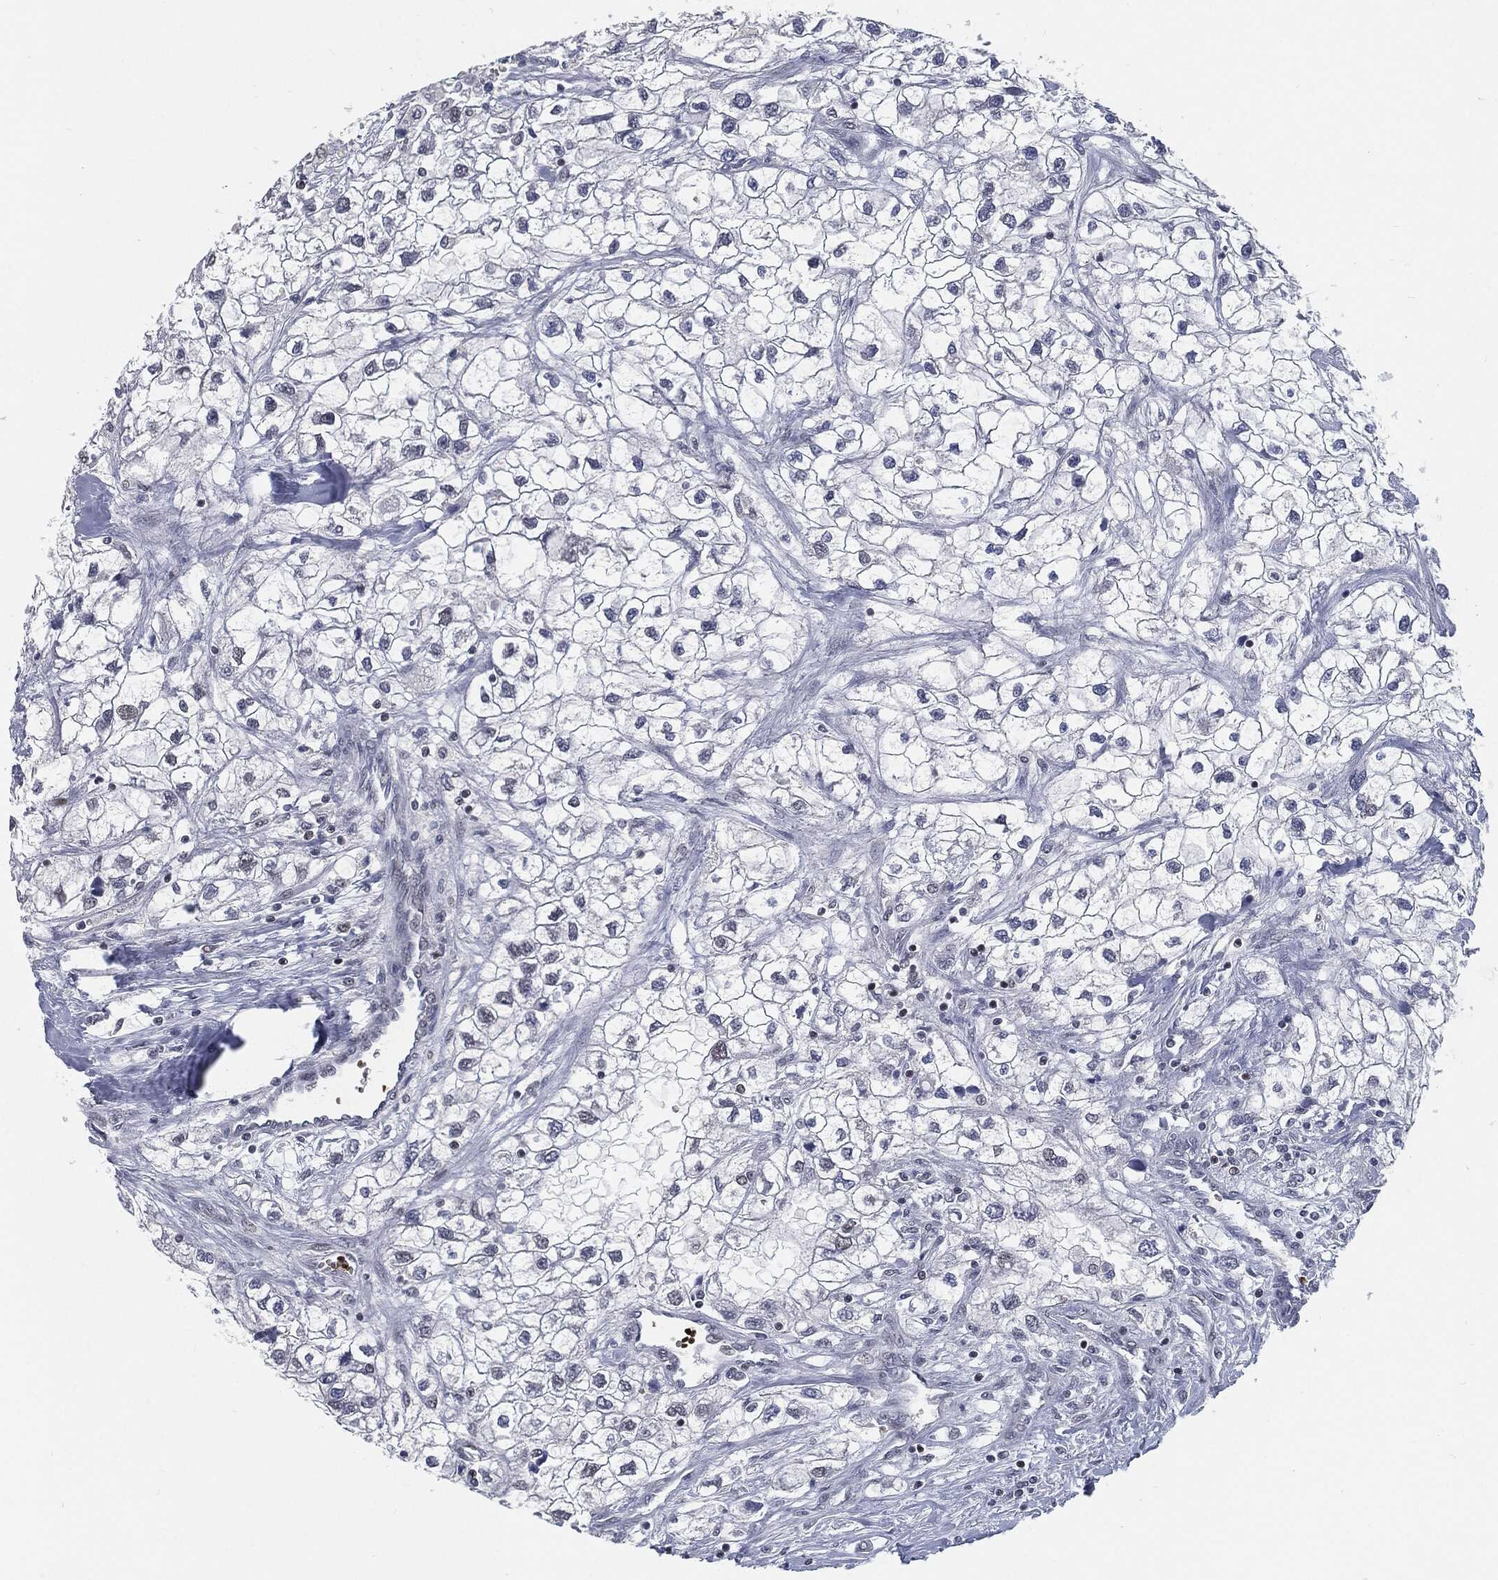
{"staining": {"intensity": "negative", "quantity": "none", "location": "none"}, "tissue": "renal cancer", "cell_type": "Tumor cells", "image_type": "cancer", "snomed": [{"axis": "morphology", "description": "Adenocarcinoma, NOS"}, {"axis": "topography", "description": "Kidney"}], "caption": "Tumor cells are negative for protein expression in human renal cancer.", "gene": "ANXA1", "patient": {"sex": "male", "age": 59}}